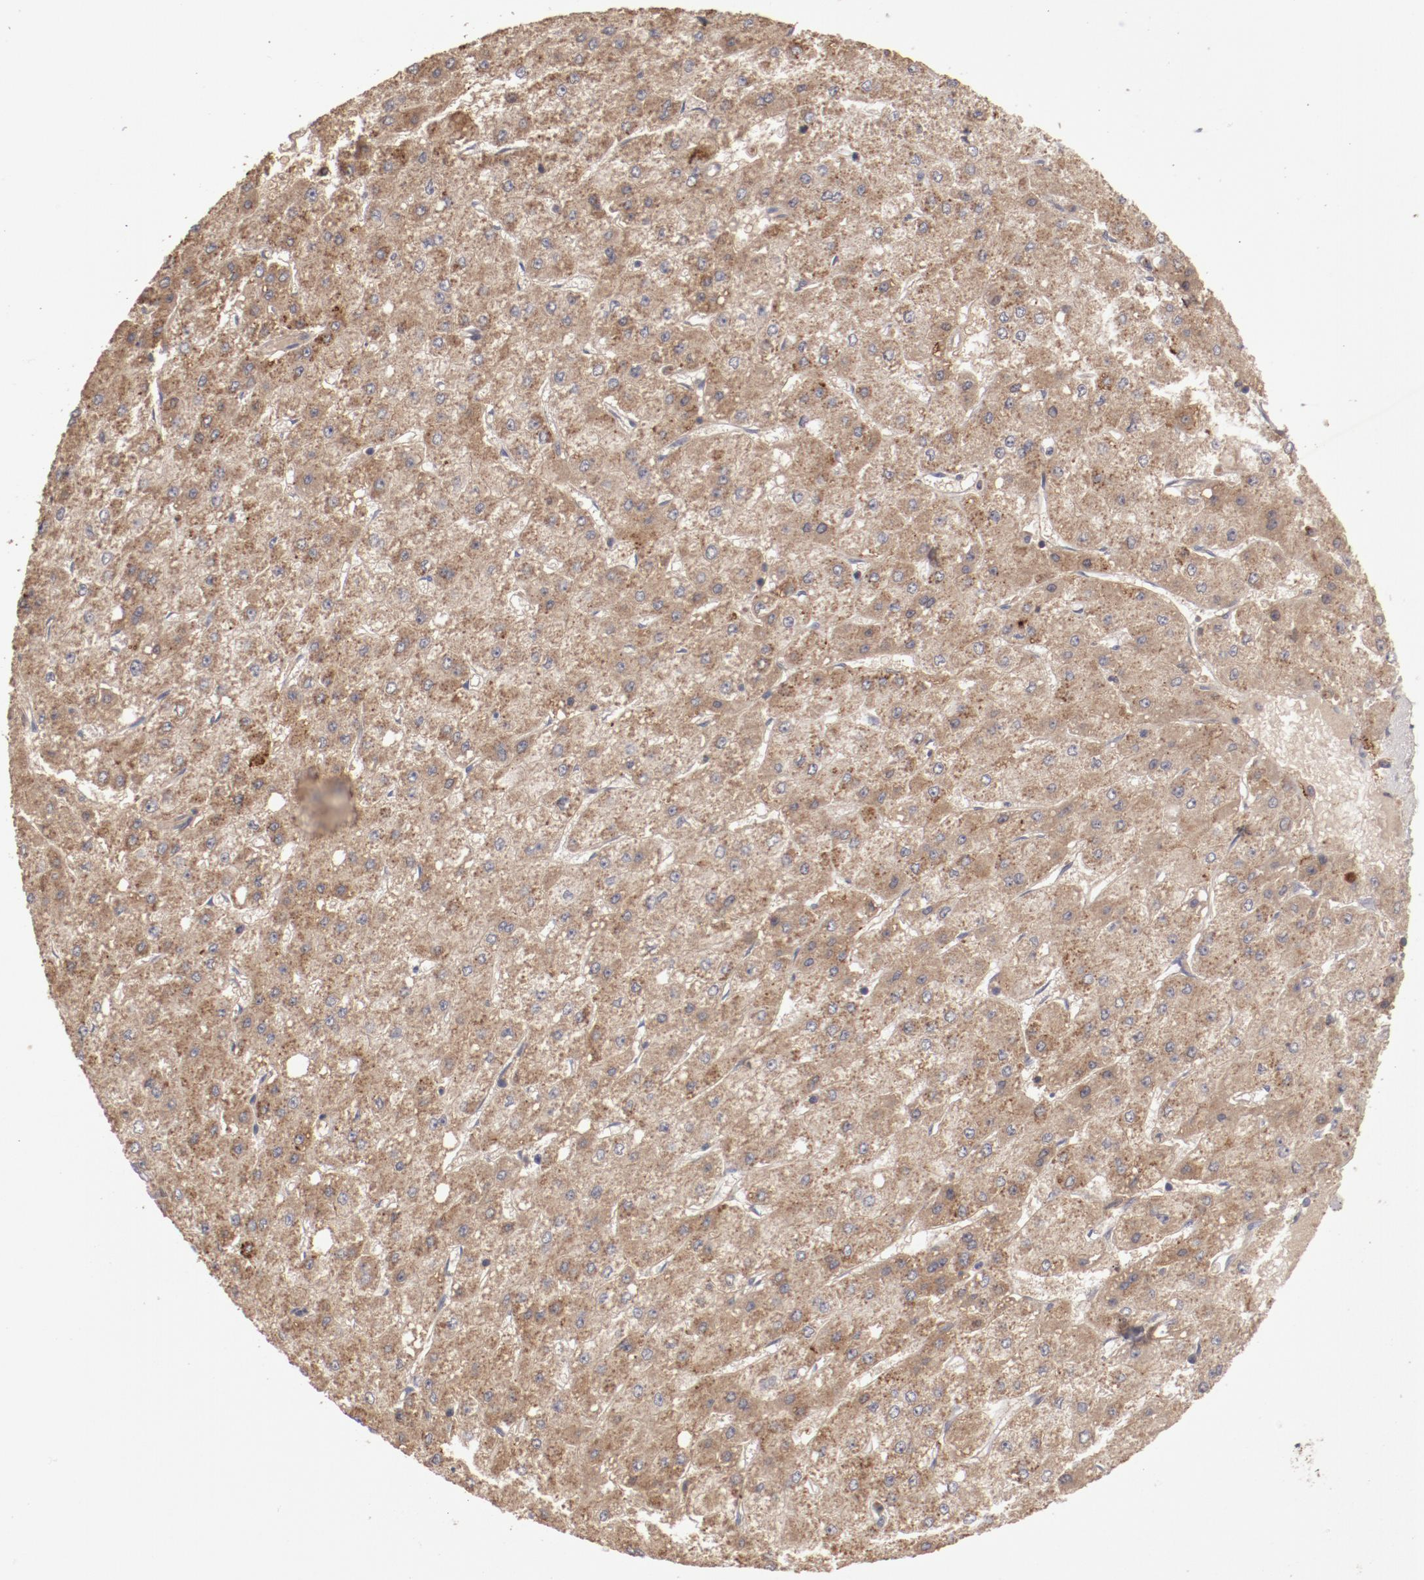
{"staining": {"intensity": "moderate", "quantity": ">75%", "location": "cytoplasmic/membranous"}, "tissue": "liver cancer", "cell_type": "Tumor cells", "image_type": "cancer", "snomed": [{"axis": "morphology", "description": "Carcinoma, Hepatocellular, NOS"}, {"axis": "topography", "description": "Liver"}], "caption": "Immunohistochemistry (DAB (3,3'-diaminobenzidine)) staining of human liver cancer (hepatocellular carcinoma) demonstrates moderate cytoplasmic/membranous protein positivity in about >75% of tumor cells.", "gene": "LRRC75B", "patient": {"sex": "female", "age": 52}}